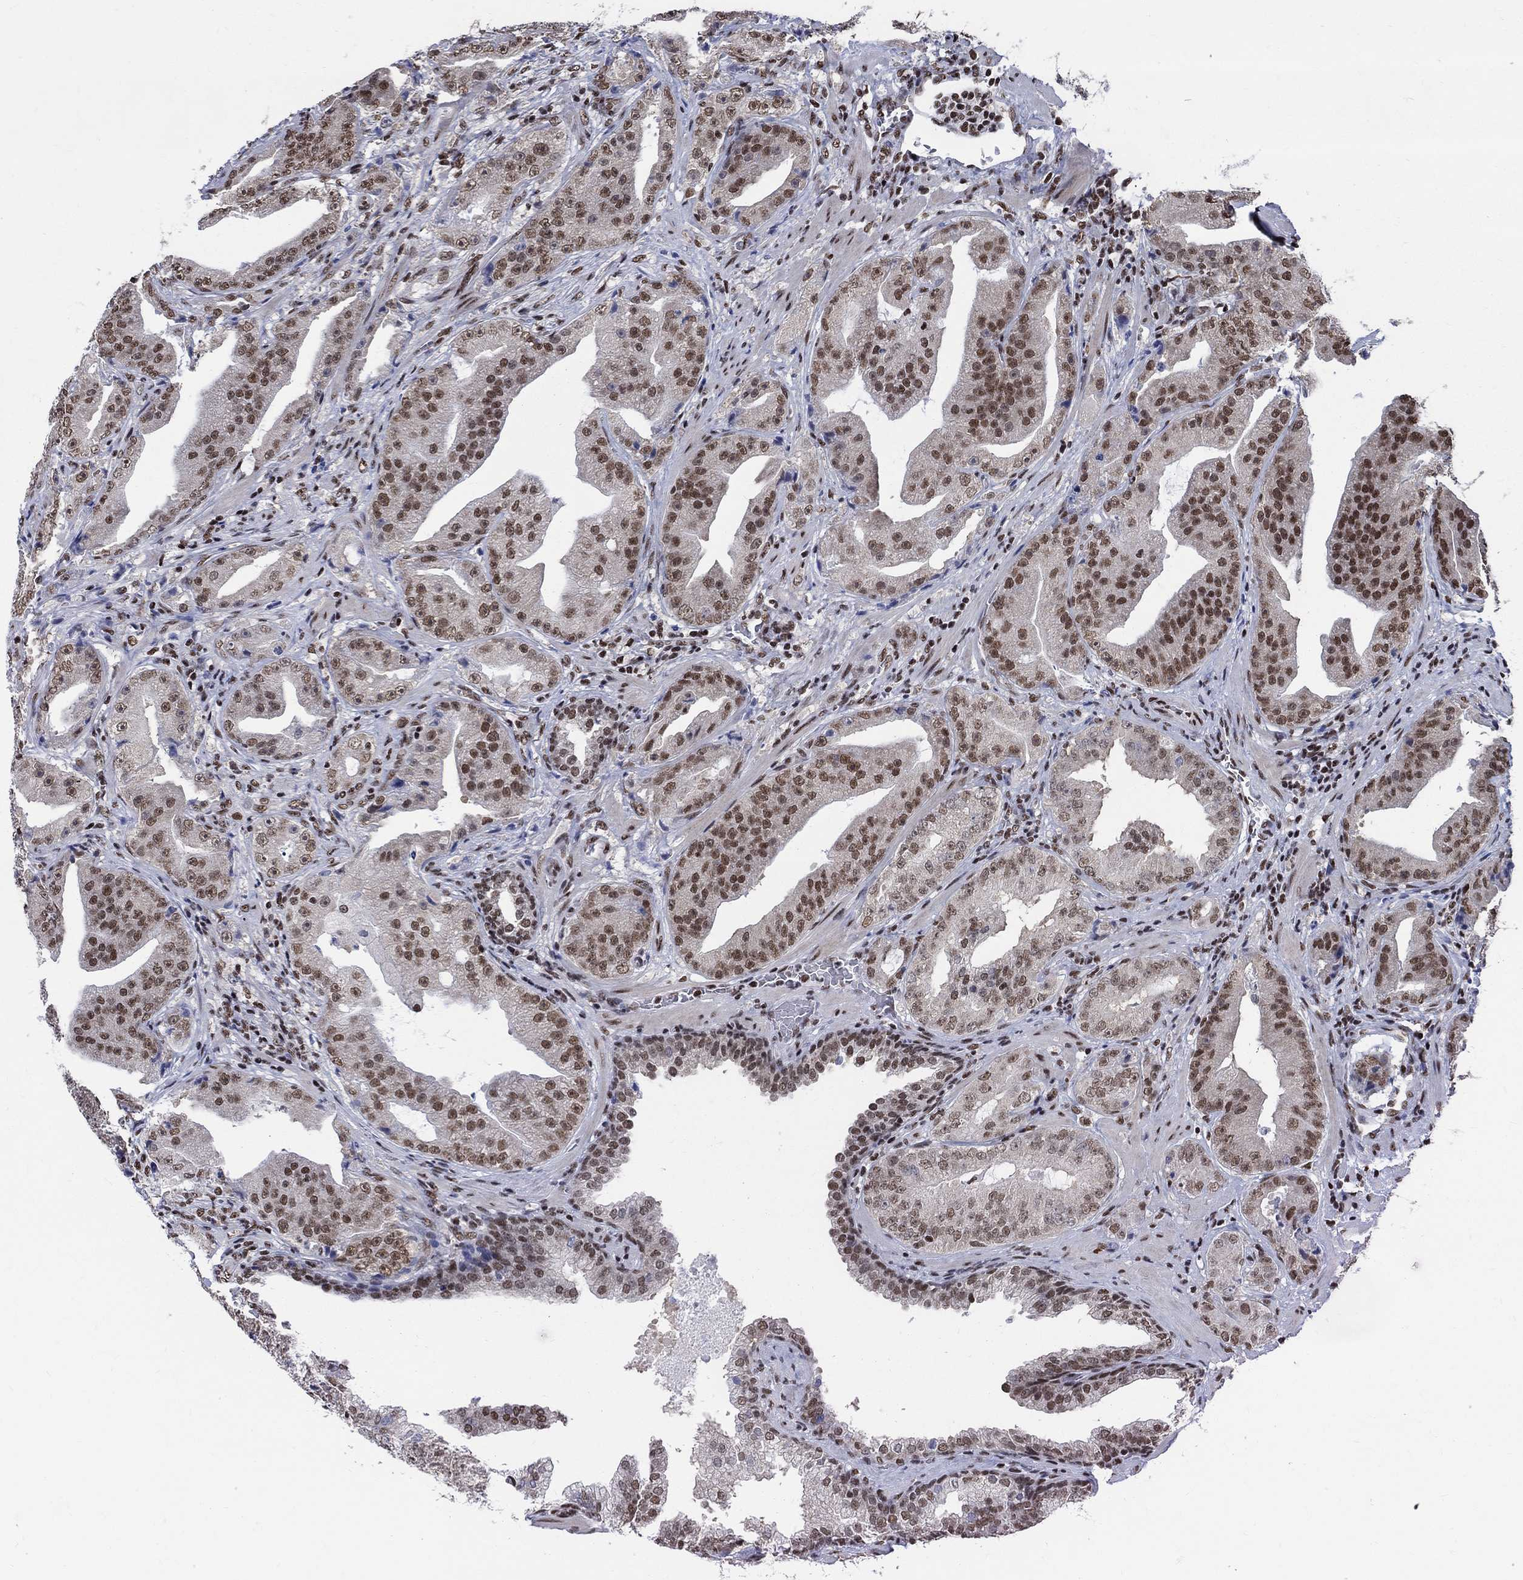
{"staining": {"intensity": "moderate", "quantity": "25%-75%", "location": "nuclear"}, "tissue": "prostate cancer", "cell_type": "Tumor cells", "image_type": "cancer", "snomed": [{"axis": "morphology", "description": "Adenocarcinoma, Low grade"}, {"axis": "topography", "description": "Prostate"}], "caption": "Human prostate low-grade adenocarcinoma stained with a protein marker demonstrates moderate staining in tumor cells.", "gene": "FBXO16", "patient": {"sex": "male", "age": 62}}